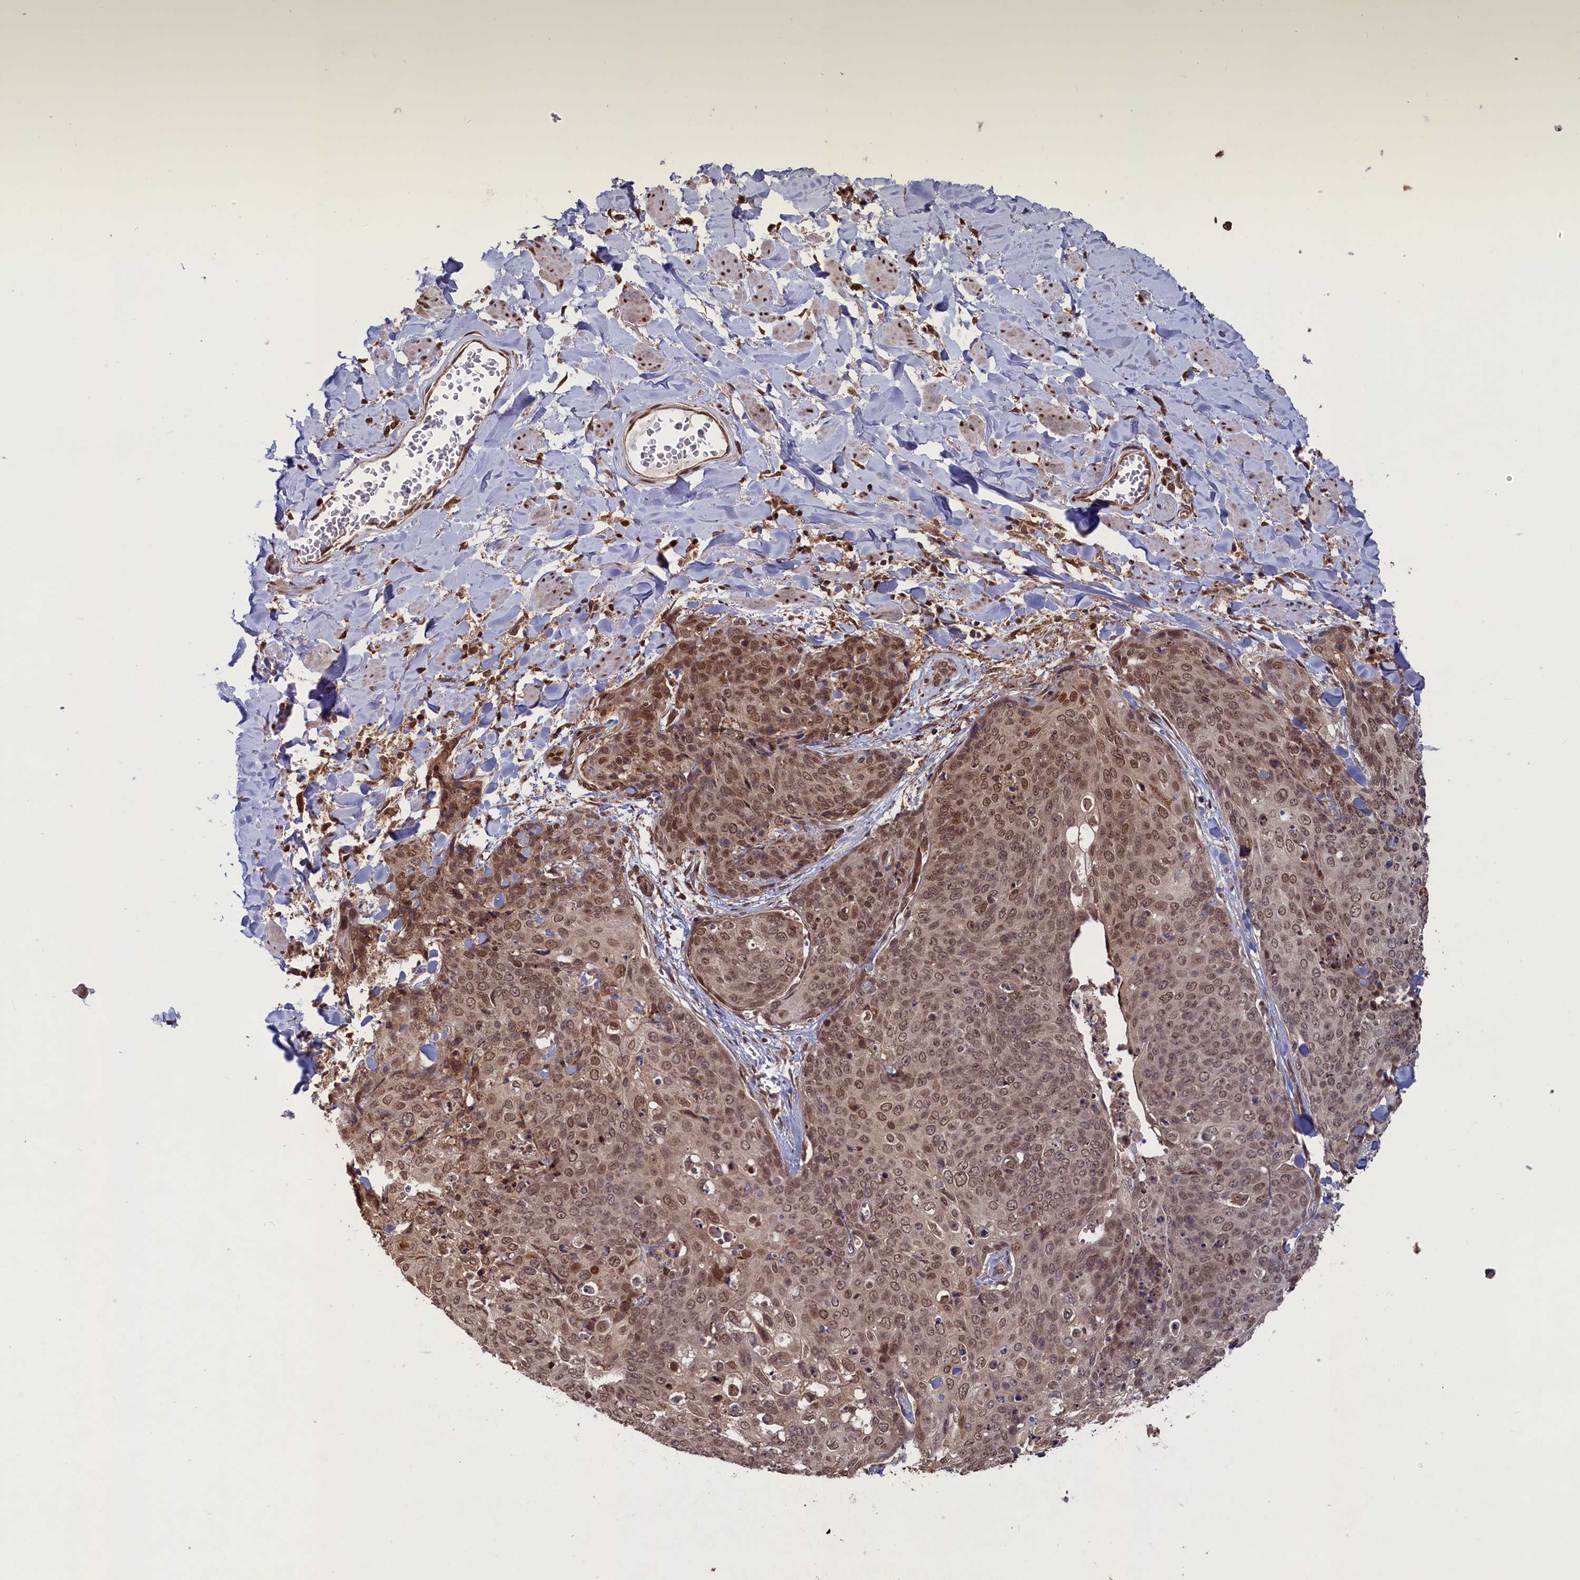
{"staining": {"intensity": "moderate", "quantity": ">75%", "location": "nuclear"}, "tissue": "skin cancer", "cell_type": "Tumor cells", "image_type": "cancer", "snomed": [{"axis": "morphology", "description": "Squamous cell carcinoma, NOS"}, {"axis": "topography", "description": "Skin"}, {"axis": "topography", "description": "Vulva"}], "caption": "Immunohistochemical staining of human skin squamous cell carcinoma demonstrates moderate nuclear protein staining in approximately >75% of tumor cells.", "gene": "NAE1", "patient": {"sex": "female", "age": 85}}